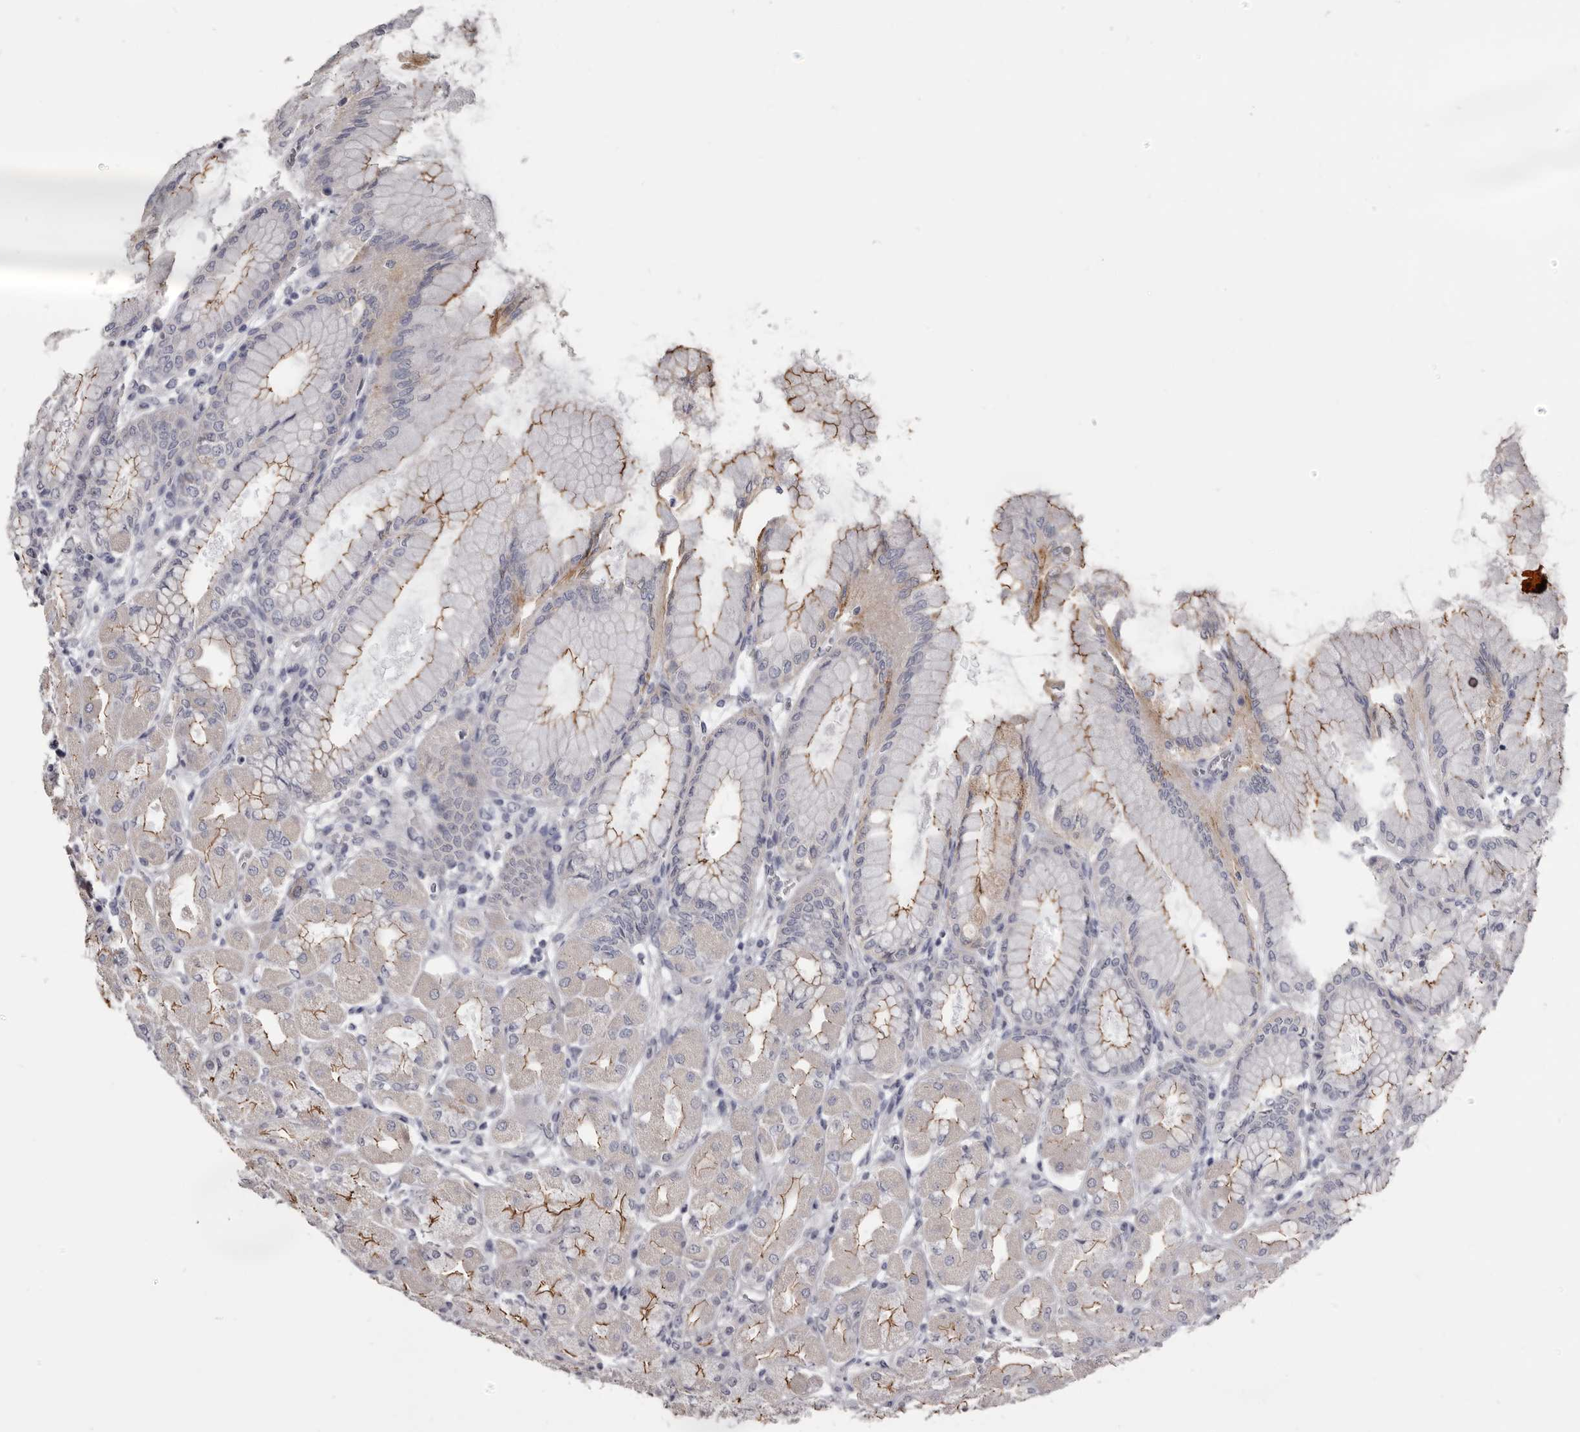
{"staining": {"intensity": "strong", "quantity": ">75%", "location": "cytoplasmic/membranous"}, "tissue": "stomach", "cell_type": "Glandular cells", "image_type": "normal", "snomed": [{"axis": "morphology", "description": "Normal tissue, NOS"}, {"axis": "topography", "description": "Stomach, upper"}], "caption": "Immunohistochemical staining of normal stomach exhibits high levels of strong cytoplasmic/membranous staining in approximately >75% of glandular cells. (Stains: DAB (3,3'-diaminobenzidine) in brown, nuclei in blue, Microscopy: brightfield microscopy at high magnification).", "gene": "CGN", "patient": {"sex": "female", "age": 56}}